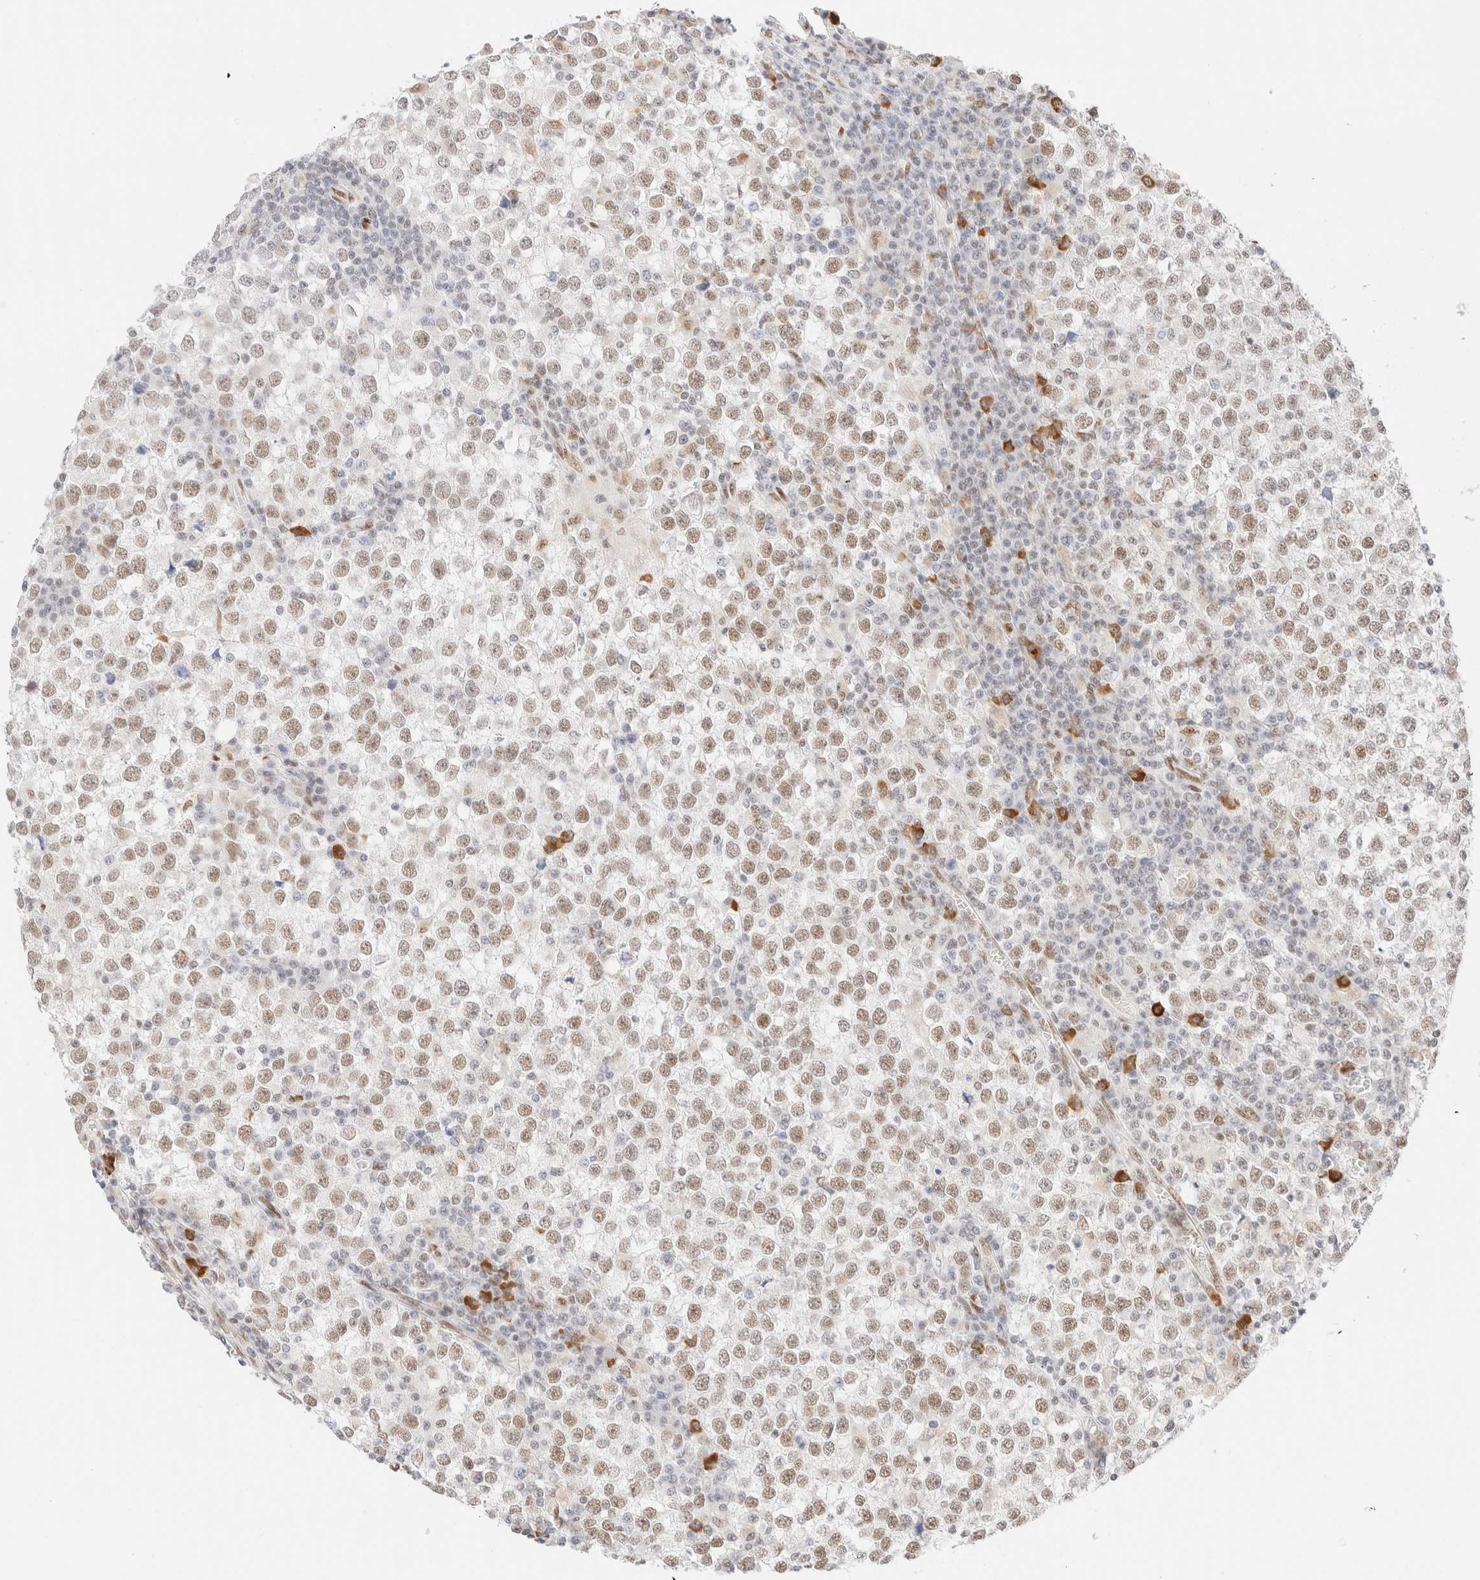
{"staining": {"intensity": "moderate", "quantity": ">75%", "location": "nuclear"}, "tissue": "testis cancer", "cell_type": "Tumor cells", "image_type": "cancer", "snomed": [{"axis": "morphology", "description": "Seminoma, NOS"}, {"axis": "topography", "description": "Testis"}], "caption": "Human testis cancer stained for a protein (brown) reveals moderate nuclear positive expression in approximately >75% of tumor cells.", "gene": "CIC", "patient": {"sex": "male", "age": 65}}